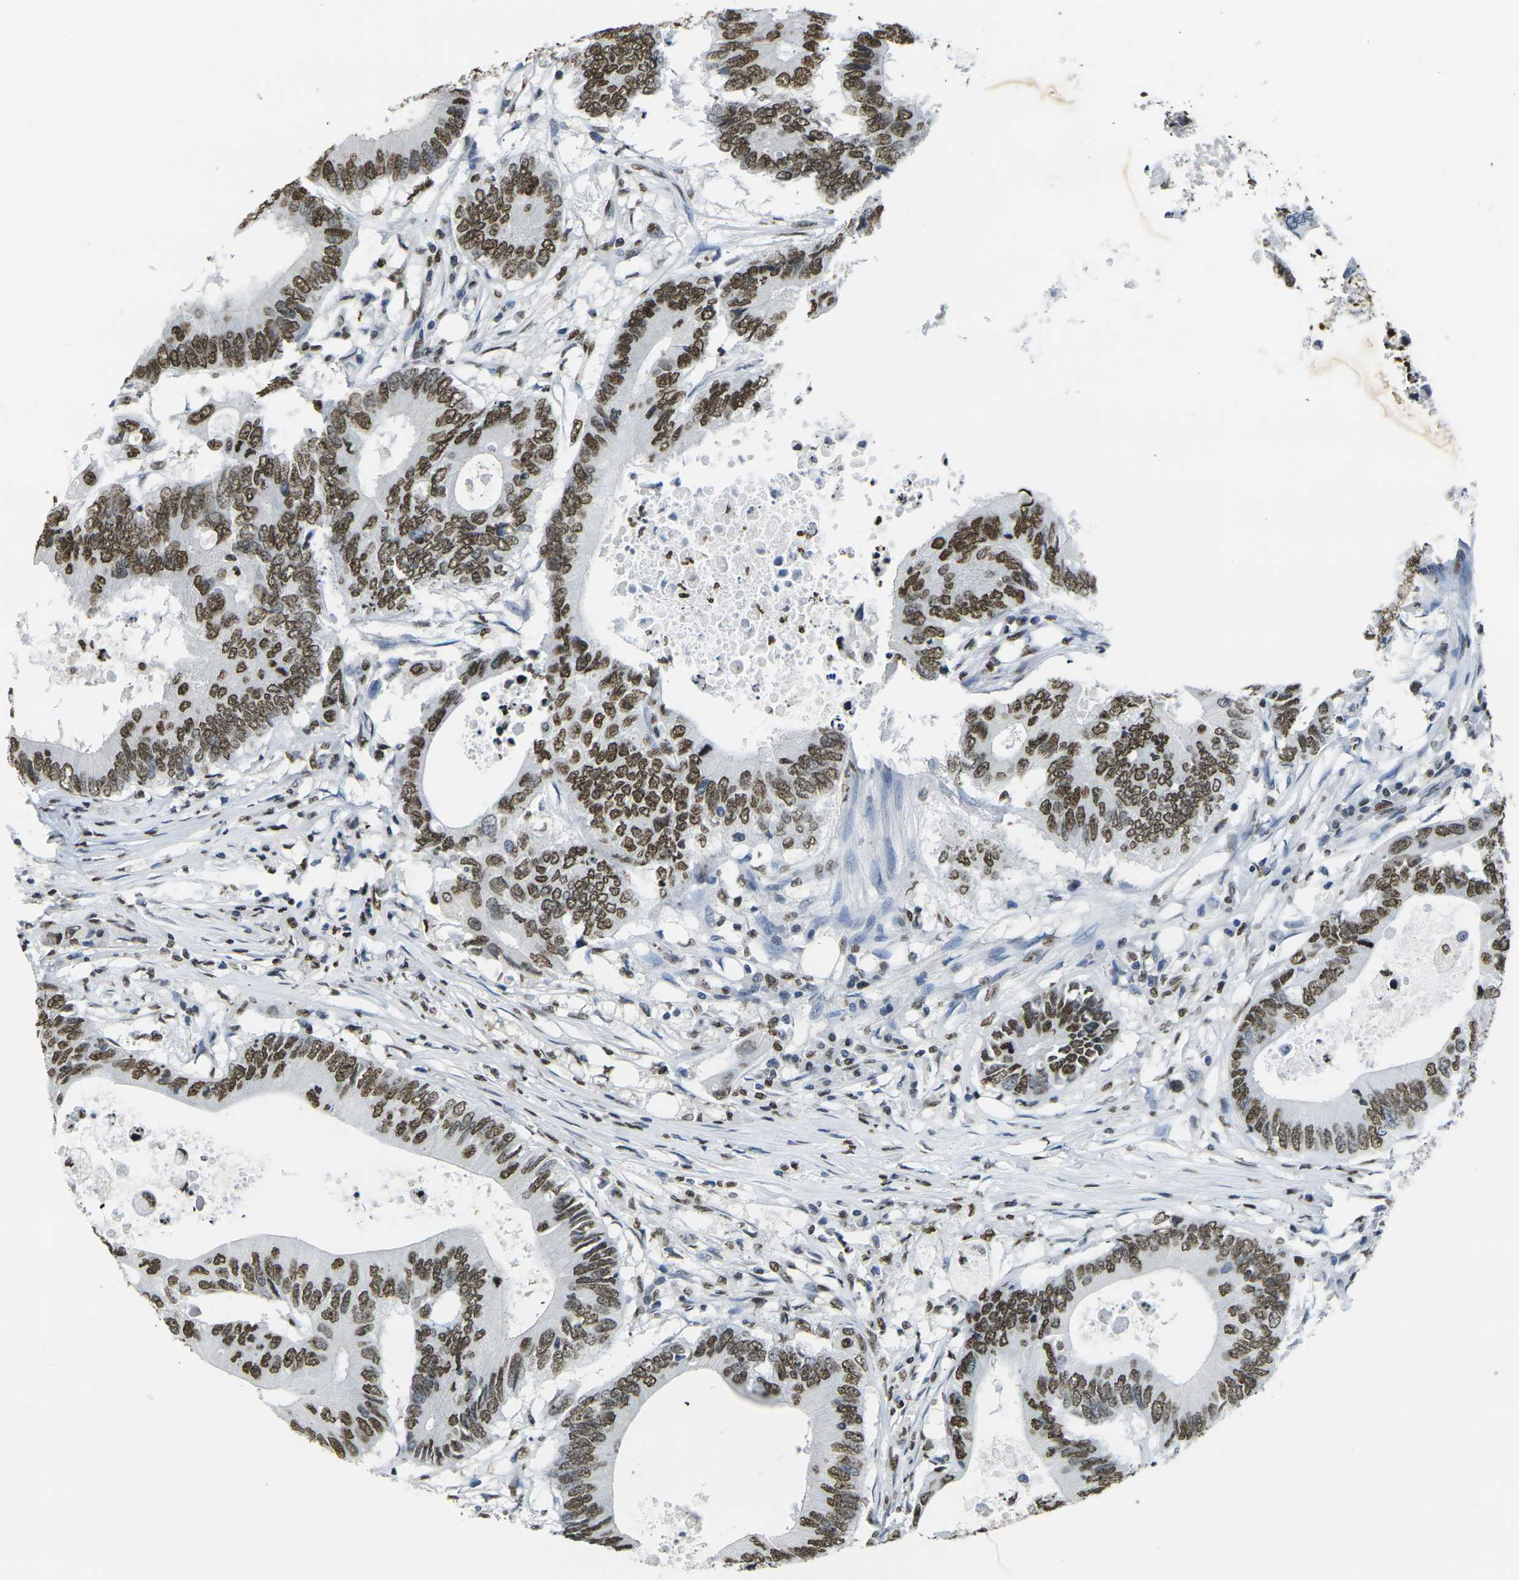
{"staining": {"intensity": "strong", "quantity": ">75%", "location": "nuclear"}, "tissue": "colorectal cancer", "cell_type": "Tumor cells", "image_type": "cancer", "snomed": [{"axis": "morphology", "description": "Adenocarcinoma, NOS"}, {"axis": "topography", "description": "Colon"}], "caption": "Protein expression analysis of human colorectal adenocarcinoma reveals strong nuclear staining in about >75% of tumor cells. (DAB (3,3'-diaminobenzidine) IHC, brown staining for protein, blue staining for nuclei).", "gene": "DRAXIN", "patient": {"sex": "male", "age": 71}}